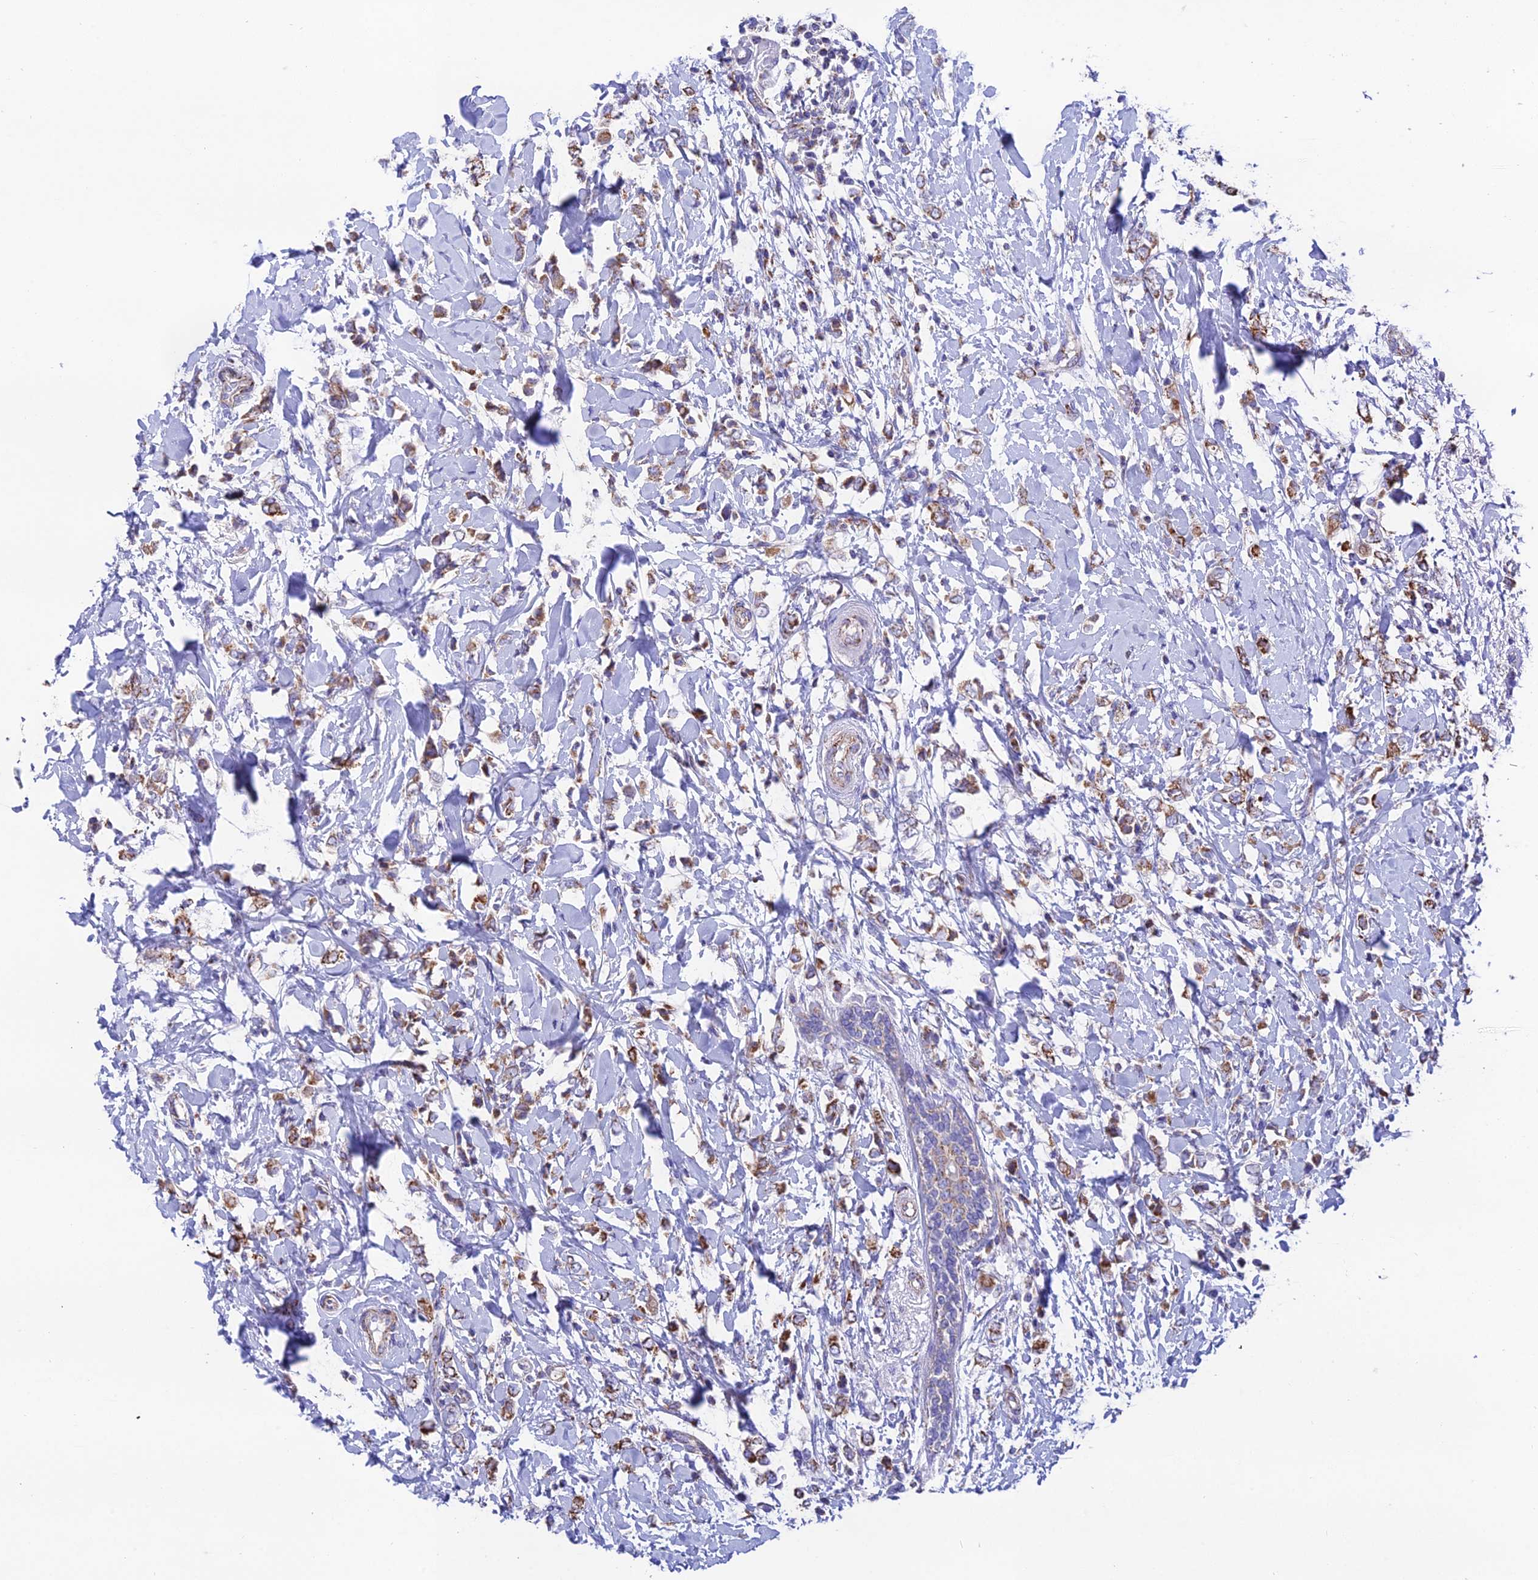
{"staining": {"intensity": "moderate", "quantity": ">75%", "location": "cytoplasmic/membranous"}, "tissue": "breast cancer", "cell_type": "Tumor cells", "image_type": "cancer", "snomed": [{"axis": "morphology", "description": "Normal tissue, NOS"}, {"axis": "morphology", "description": "Lobular carcinoma"}, {"axis": "topography", "description": "Breast"}], "caption": "Protein expression analysis of human breast cancer (lobular carcinoma) reveals moderate cytoplasmic/membranous expression in approximately >75% of tumor cells. The staining was performed using DAB, with brown indicating positive protein expression. Nuclei are stained blue with hematoxylin.", "gene": "HSDL2", "patient": {"sex": "female", "age": 47}}